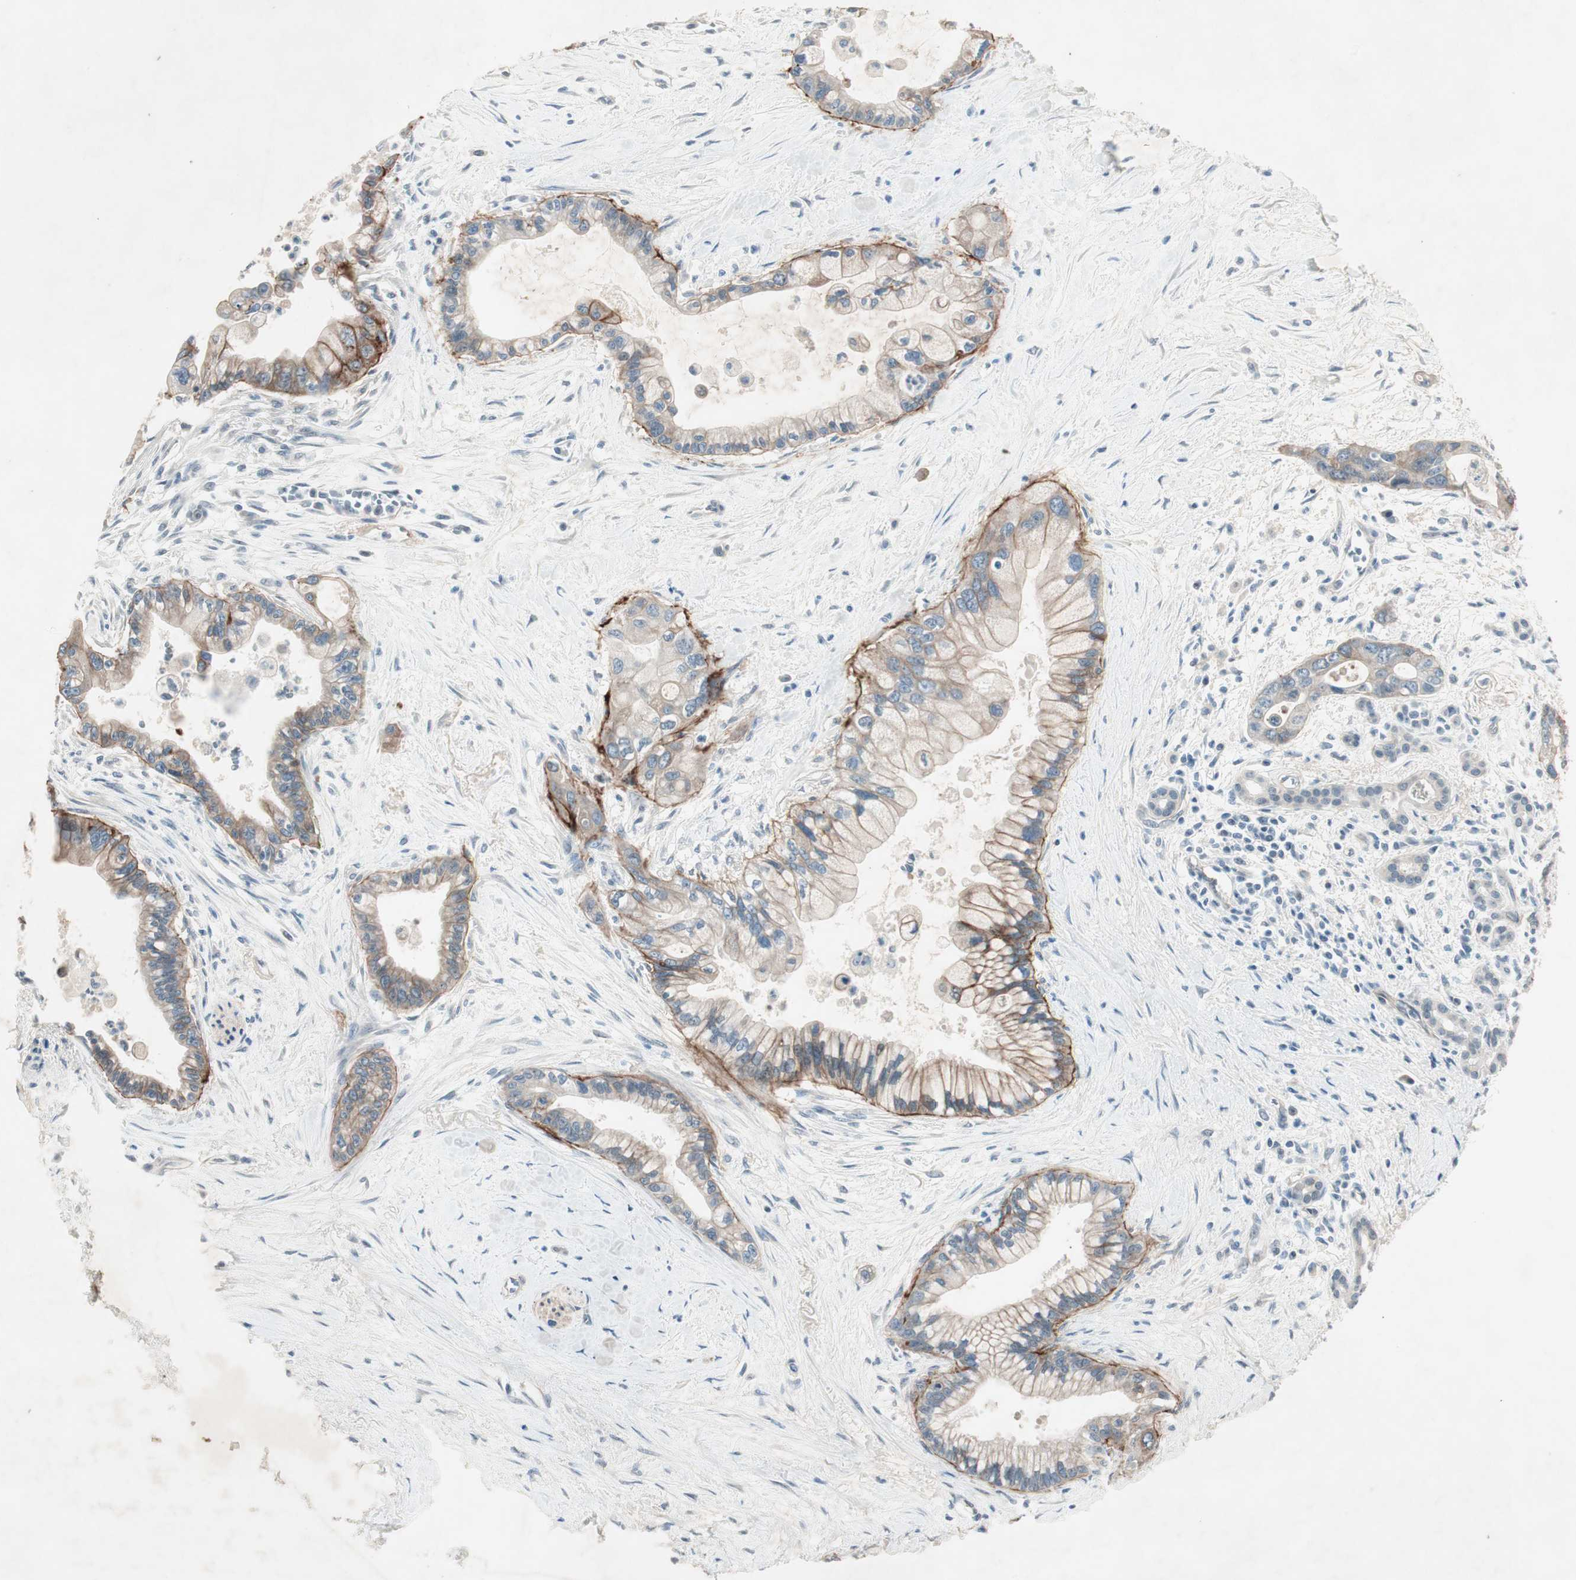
{"staining": {"intensity": "weak", "quantity": "25%-75%", "location": "cytoplasmic/membranous"}, "tissue": "pancreatic cancer", "cell_type": "Tumor cells", "image_type": "cancer", "snomed": [{"axis": "morphology", "description": "Adenocarcinoma, NOS"}, {"axis": "topography", "description": "Pancreas"}], "caption": "Immunohistochemical staining of human pancreatic cancer demonstrates weak cytoplasmic/membranous protein positivity in about 25%-75% of tumor cells. The protein of interest is shown in brown color, while the nuclei are stained blue.", "gene": "ITGB4", "patient": {"sex": "male", "age": 70}}